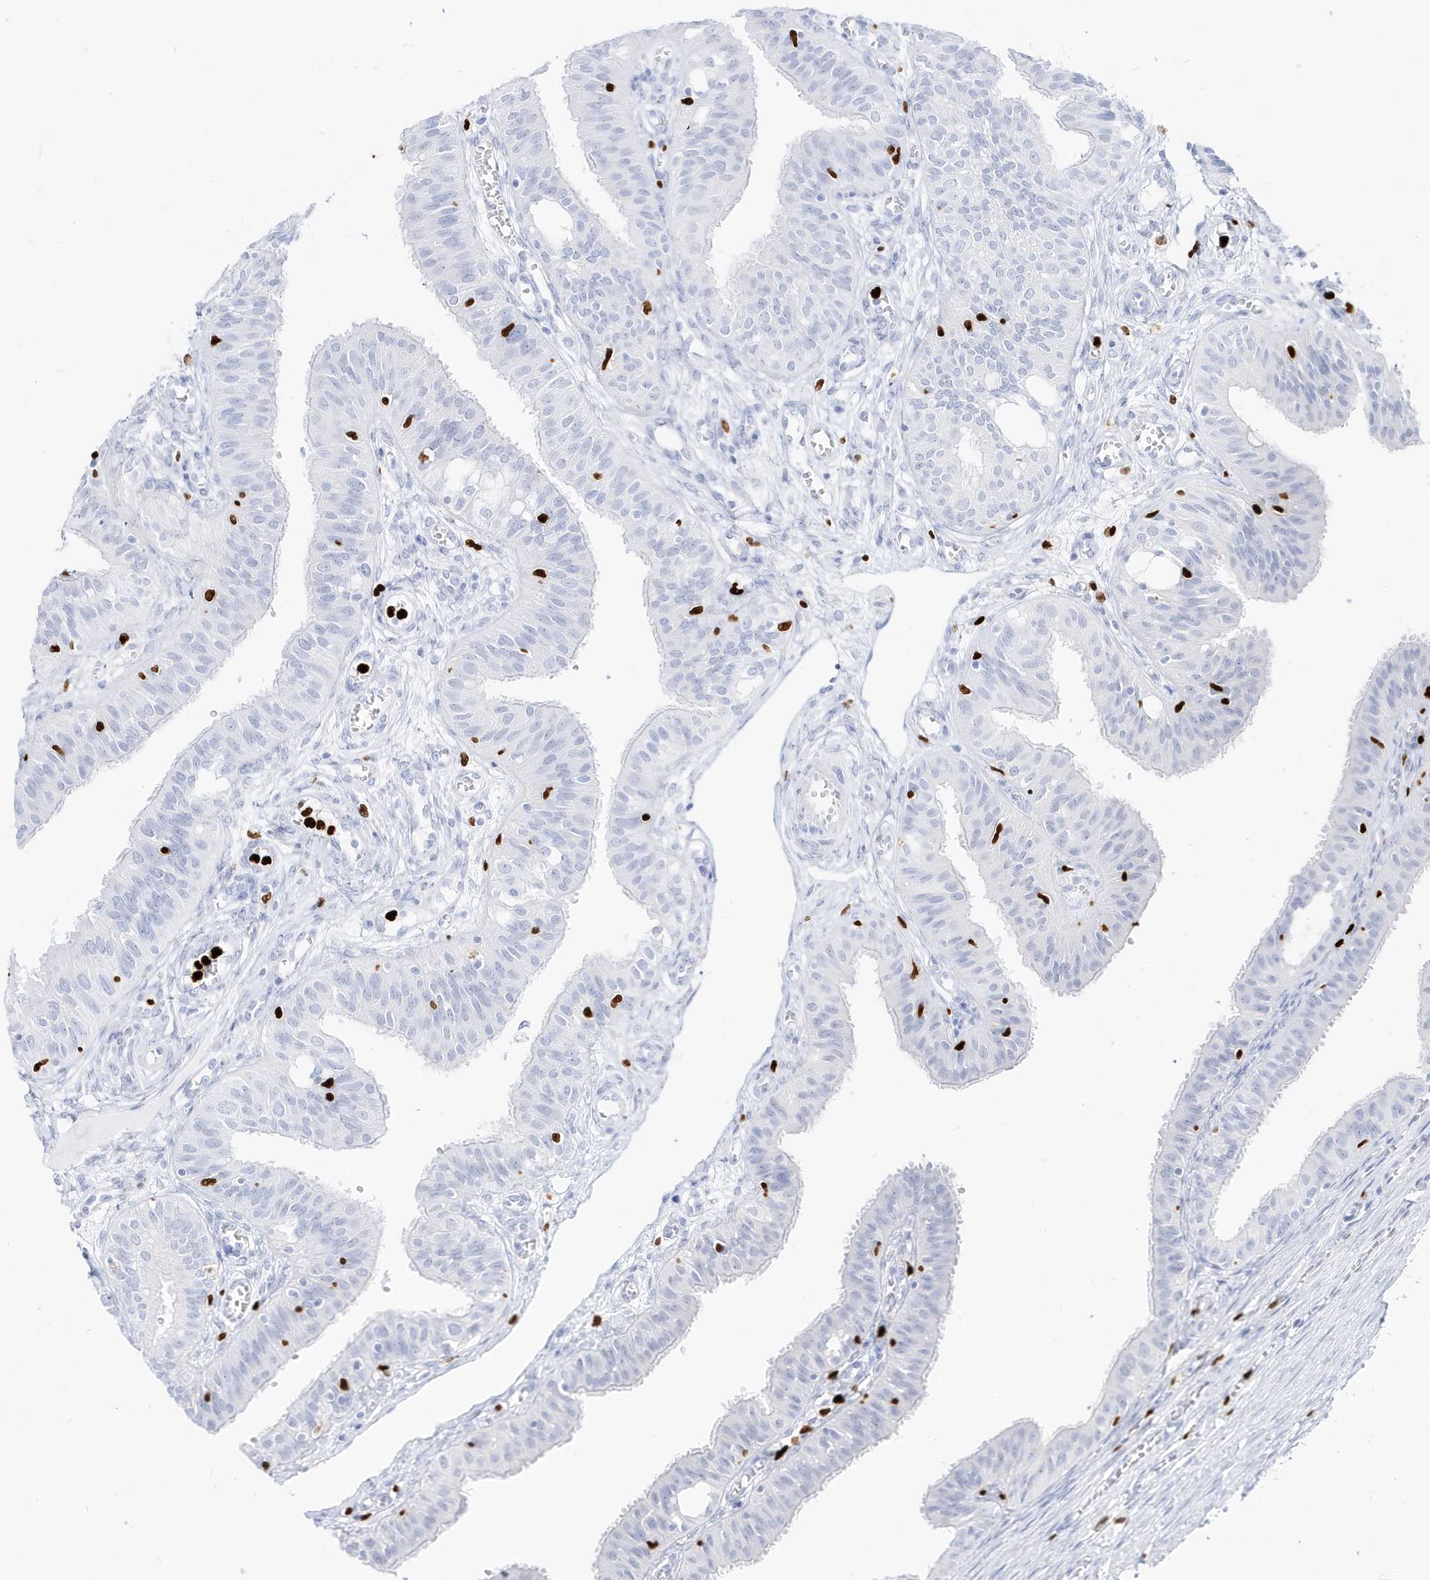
{"staining": {"intensity": "negative", "quantity": "none", "location": "none"}, "tissue": "fallopian tube", "cell_type": "Glandular cells", "image_type": "normal", "snomed": [{"axis": "morphology", "description": "Normal tissue, NOS"}, {"axis": "topography", "description": "Fallopian tube"}, {"axis": "topography", "description": "Ovary"}], "caption": "DAB immunohistochemical staining of benign fallopian tube shows no significant expression in glandular cells. Brightfield microscopy of immunohistochemistry (IHC) stained with DAB (3,3'-diaminobenzidine) (brown) and hematoxylin (blue), captured at high magnification.", "gene": "MNDA", "patient": {"sex": "female", "age": 42}}